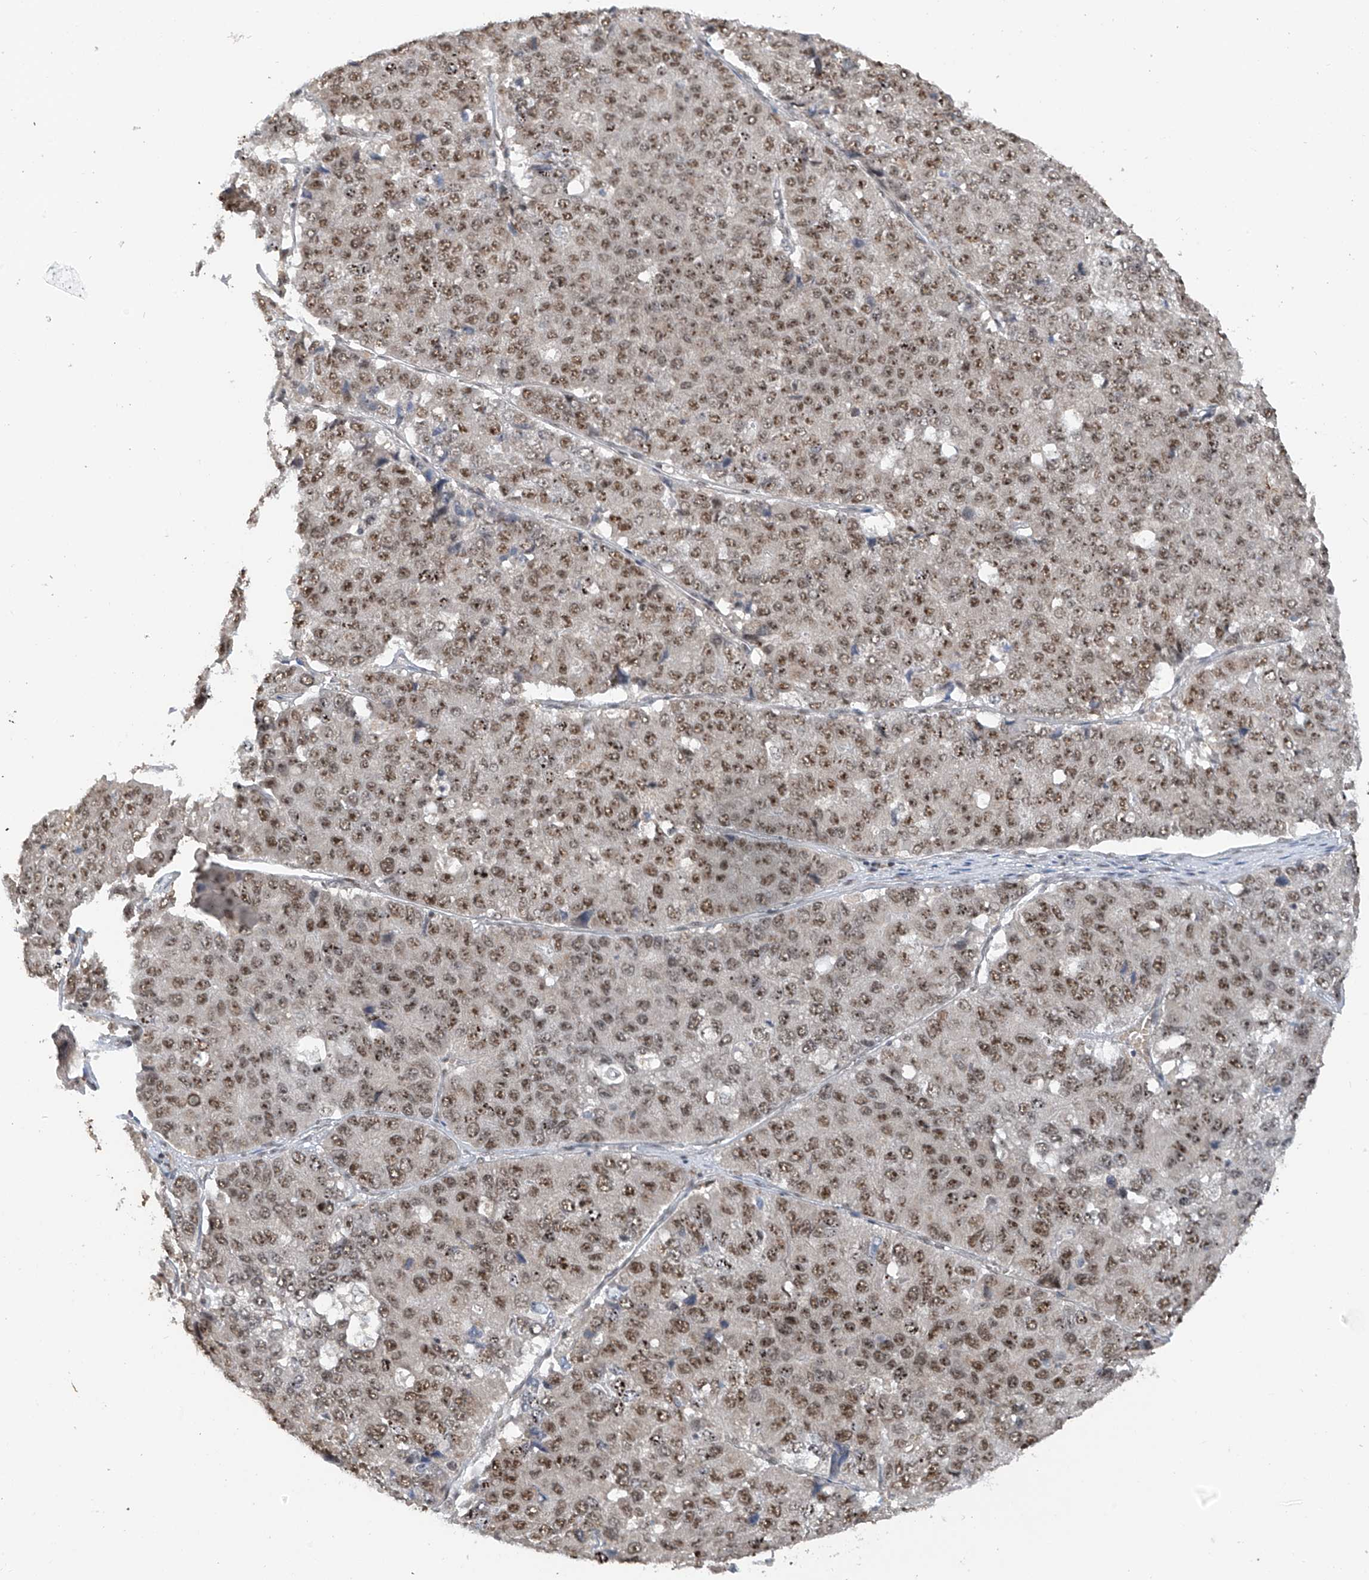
{"staining": {"intensity": "moderate", "quantity": ">75%", "location": "nuclear"}, "tissue": "pancreatic cancer", "cell_type": "Tumor cells", "image_type": "cancer", "snomed": [{"axis": "morphology", "description": "Adenocarcinoma, NOS"}, {"axis": "topography", "description": "Pancreas"}], "caption": "Human pancreatic cancer (adenocarcinoma) stained for a protein (brown) displays moderate nuclear positive positivity in approximately >75% of tumor cells.", "gene": "C1orf131", "patient": {"sex": "male", "age": 50}}